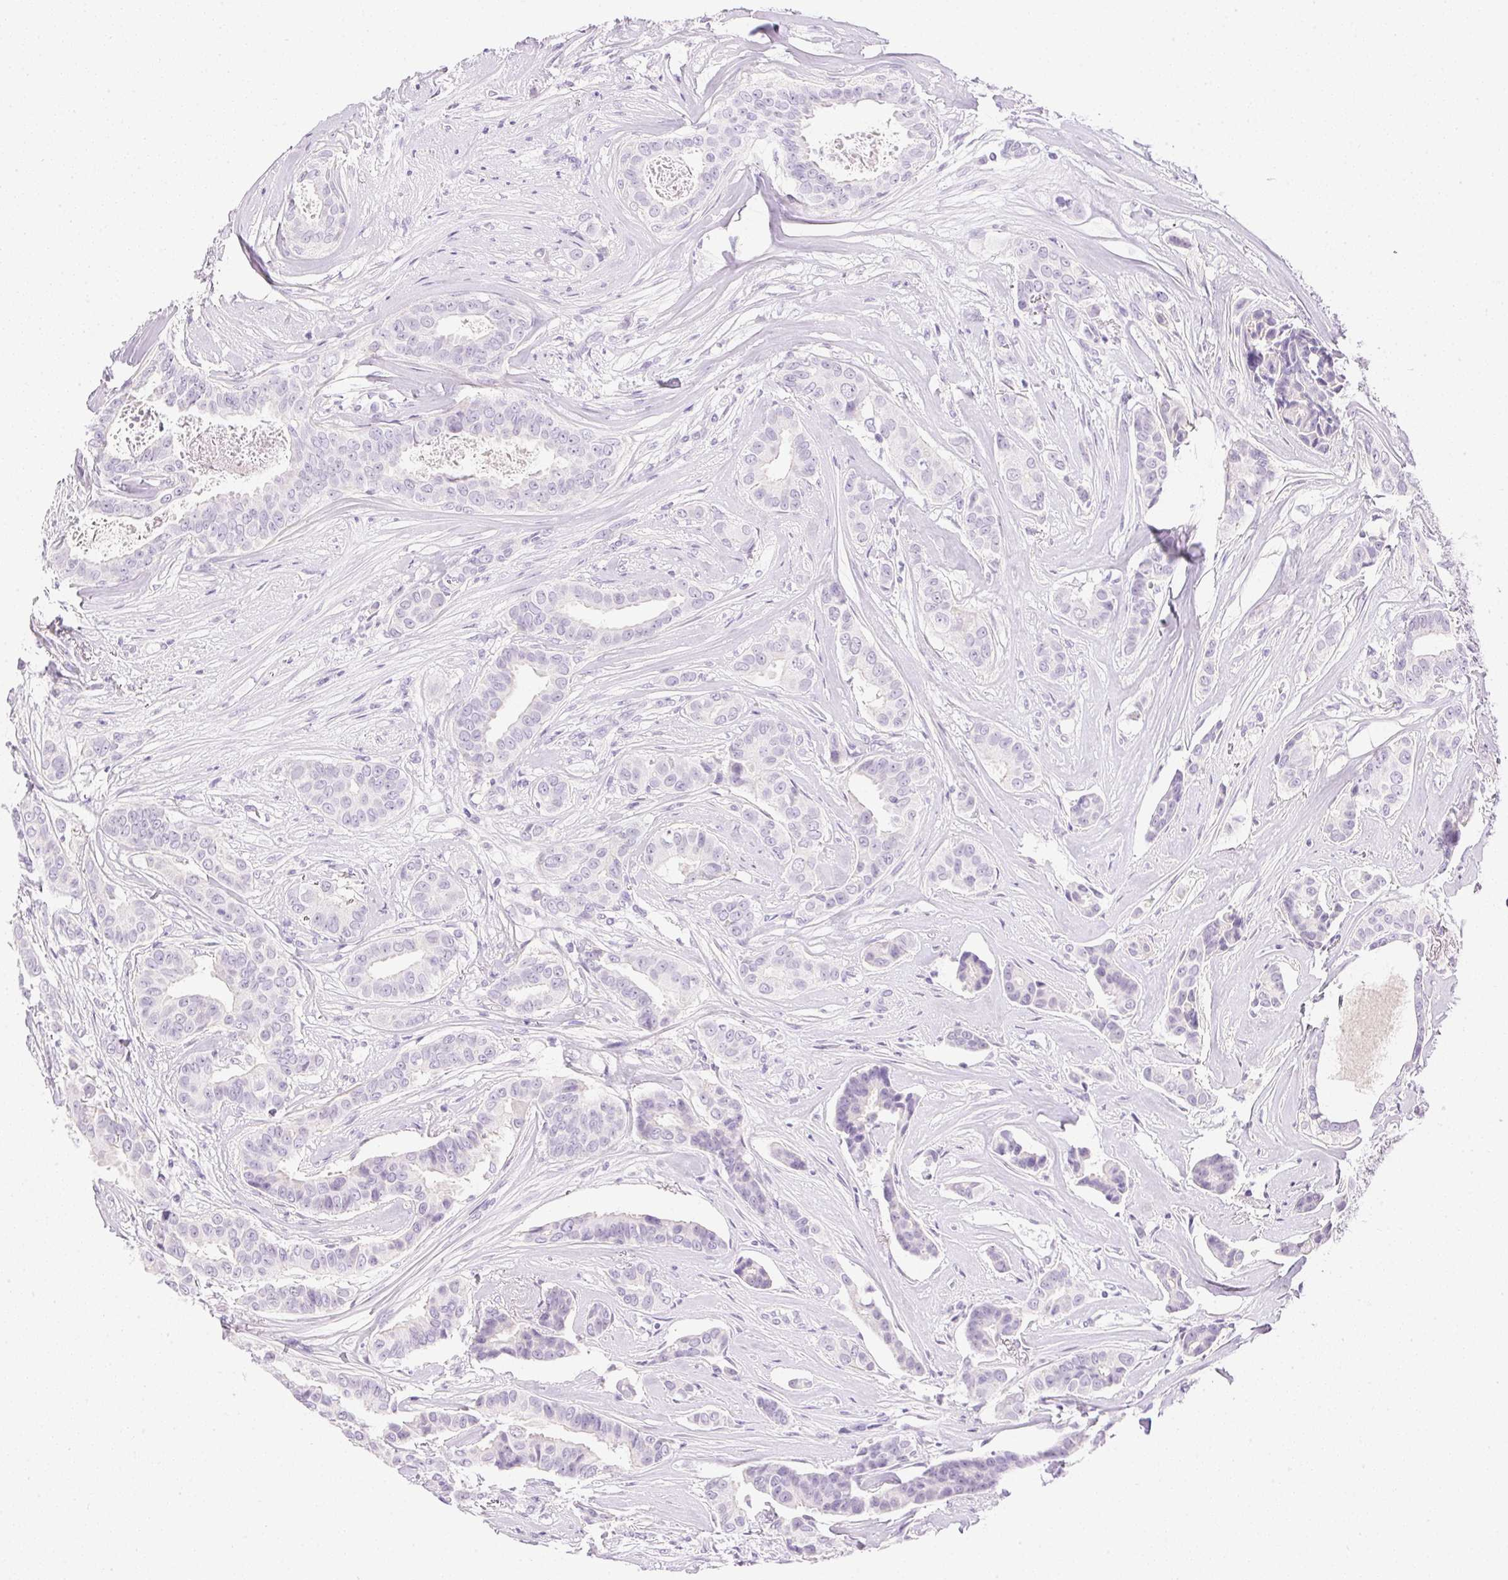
{"staining": {"intensity": "negative", "quantity": "none", "location": "none"}, "tissue": "breast cancer", "cell_type": "Tumor cells", "image_type": "cancer", "snomed": [{"axis": "morphology", "description": "Duct carcinoma"}, {"axis": "topography", "description": "Breast"}], "caption": "Tumor cells show no significant expression in breast intraductal carcinoma.", "gene": "CTRL", "patient": {"sex": "female", "age": 45}}